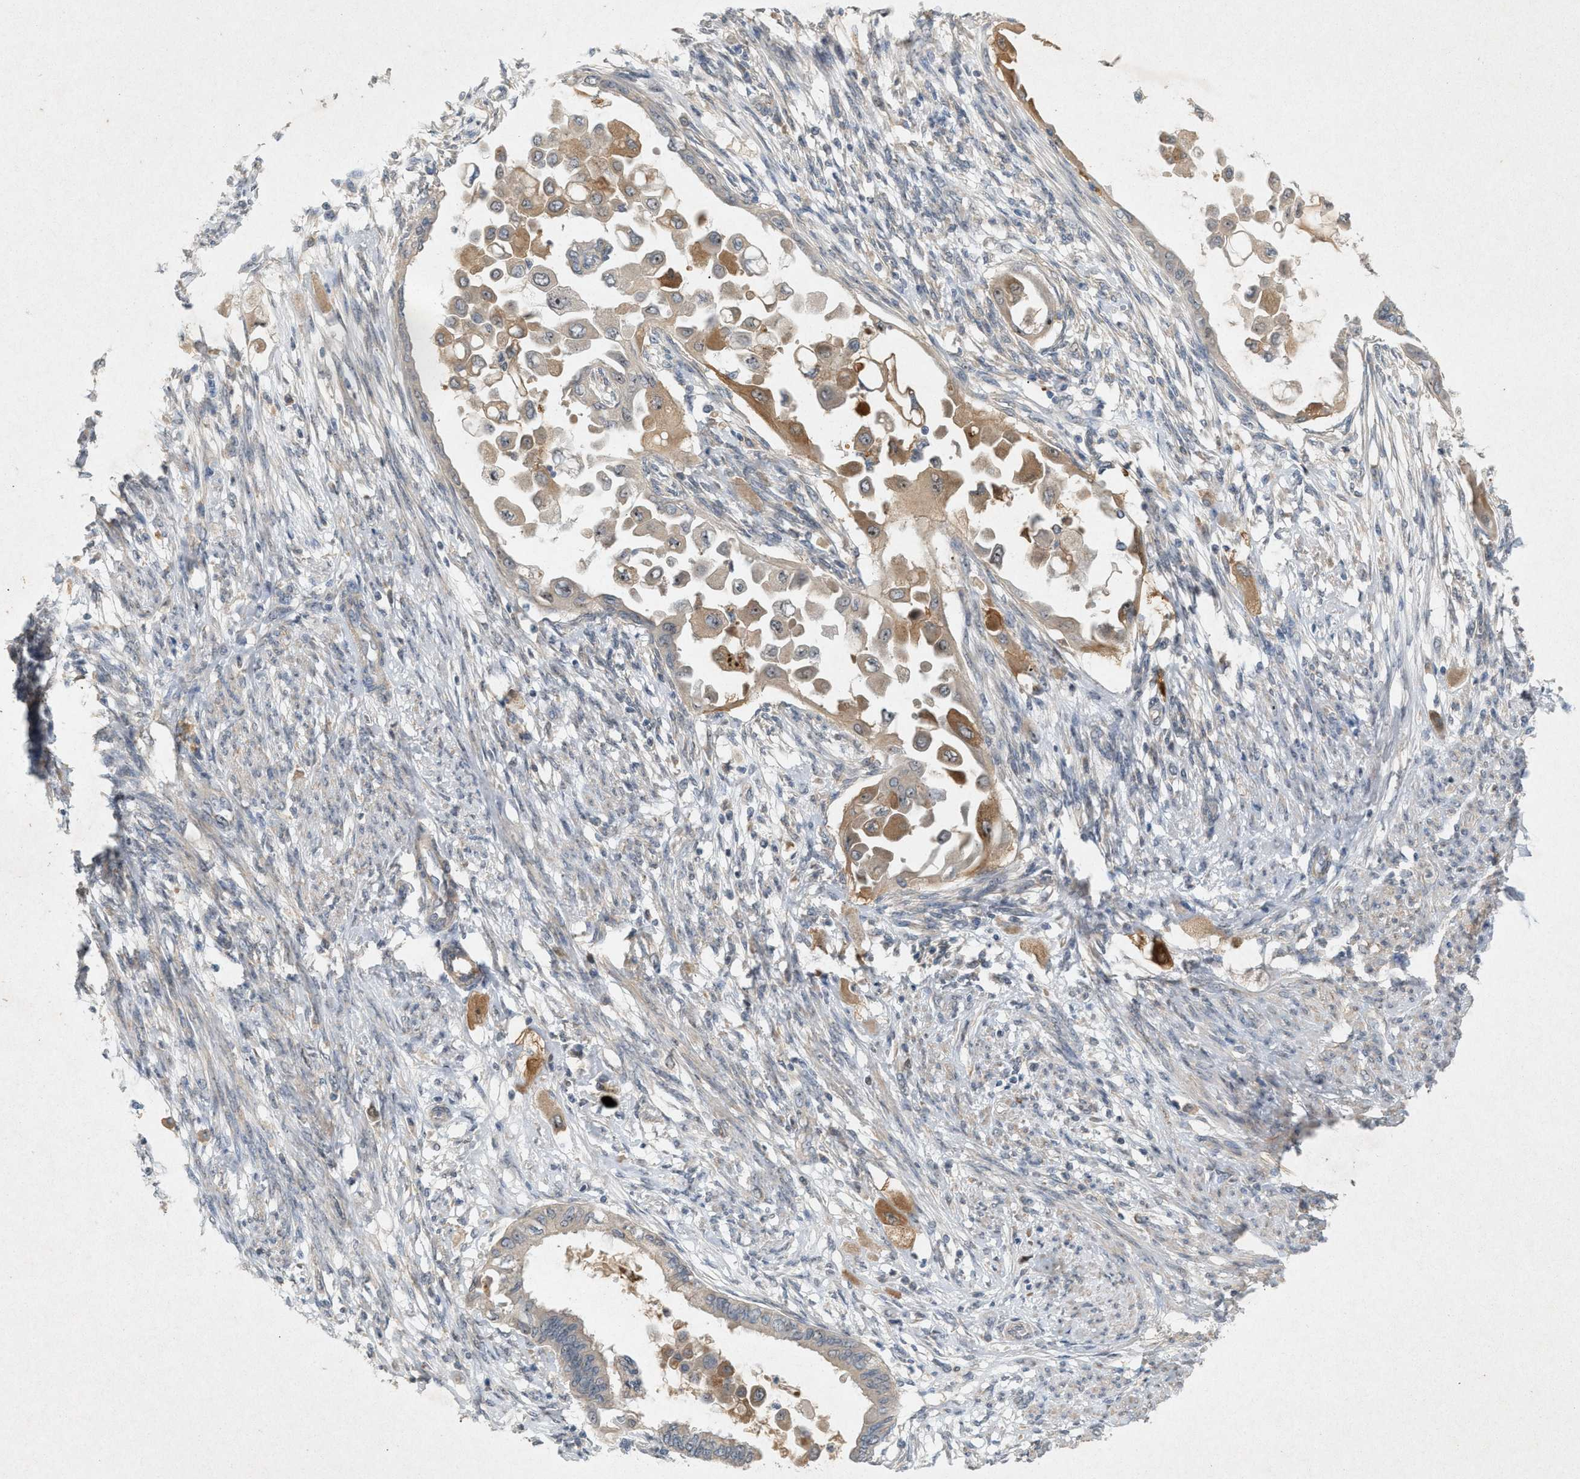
{"staining": {"intensity": "moderate", "quantity": "<25%", "location": "cytoplasmic/membranous"}, "tissue": "cervical cancer", "cell_type": "Tumor cells", "image_type": "cancer", "snomed": [{"axis": "morphology", "description": "Normal tissue, NOS"}, {"axis": "morphology", "description": "Adenocarcinoma, NOS"}, {"axis": "topography", "description": "Cervix"}, {"axis": "topography", "description": "Endometrium"}], "caption": "Cervical cancer tissue reveals moderate cytoplasmic/membranous staining in approximately <25% of tumor cells", "gene": "DCAF7", "patient": {"sex": "female", "age": 86}}